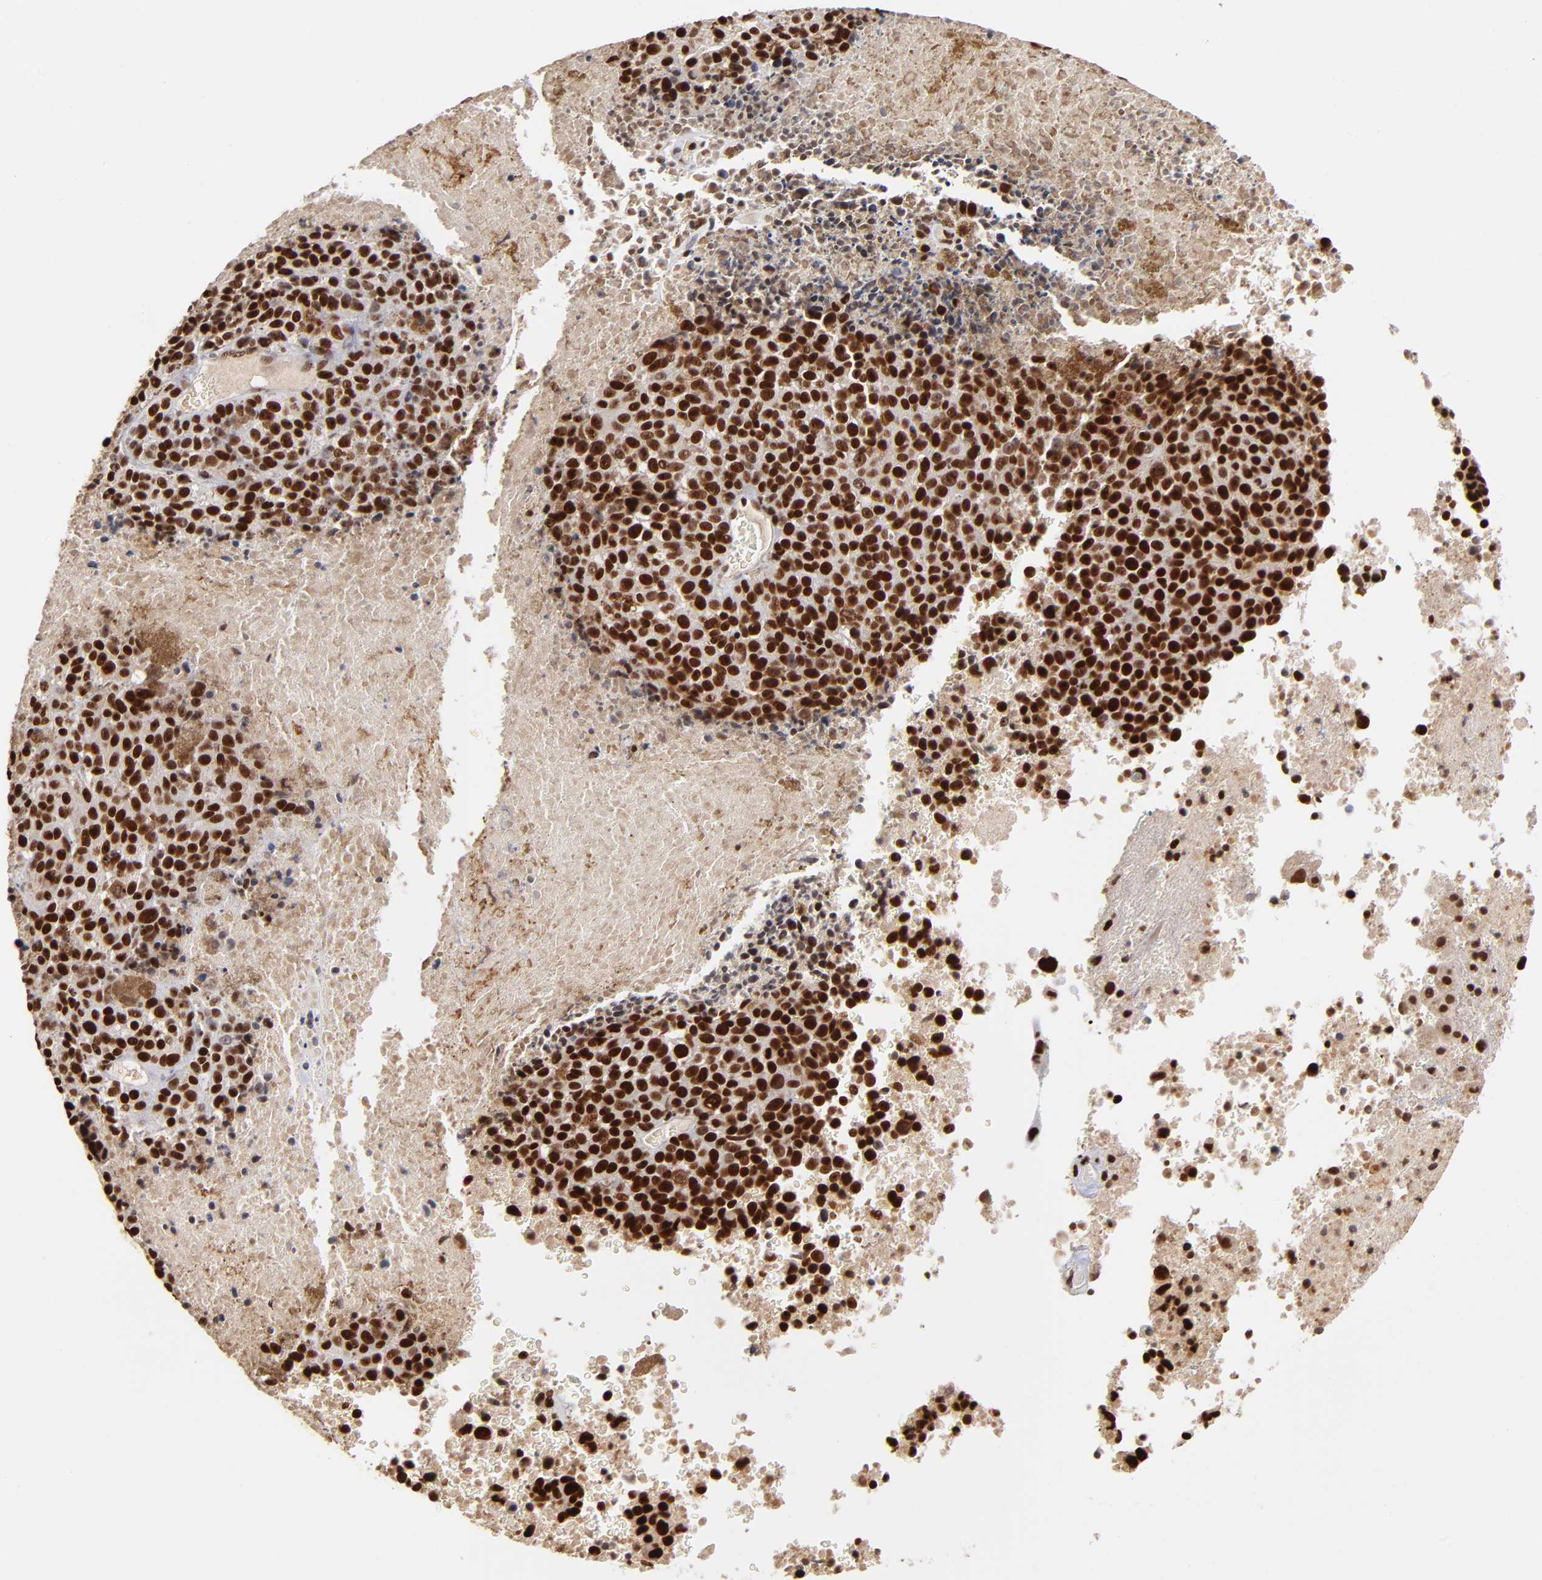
{"staining": {"intensity": "strong", "quantity": ">75%", "location": "nuclear"}, "tissue": "melanoma", "cell_type": "Tumor cells", "image_type": "cancer", "snomed": [{"axis": "morphology", "description": "Malignant melanoma, Metastatic site"}, {"axis": "topography", "description": "Cerebral cortex"}], "caption": "This micrograph reveals malignant melanoma (metastatic site) stained with immunohistochemistry (IHC) to label a protein in brown. The nuclear of tumor cells show strong positivity for the protein. Nuclei are counter-stained blue.", "gene": "ZNF146", "patient": {"sex": "female", "age": 52}}